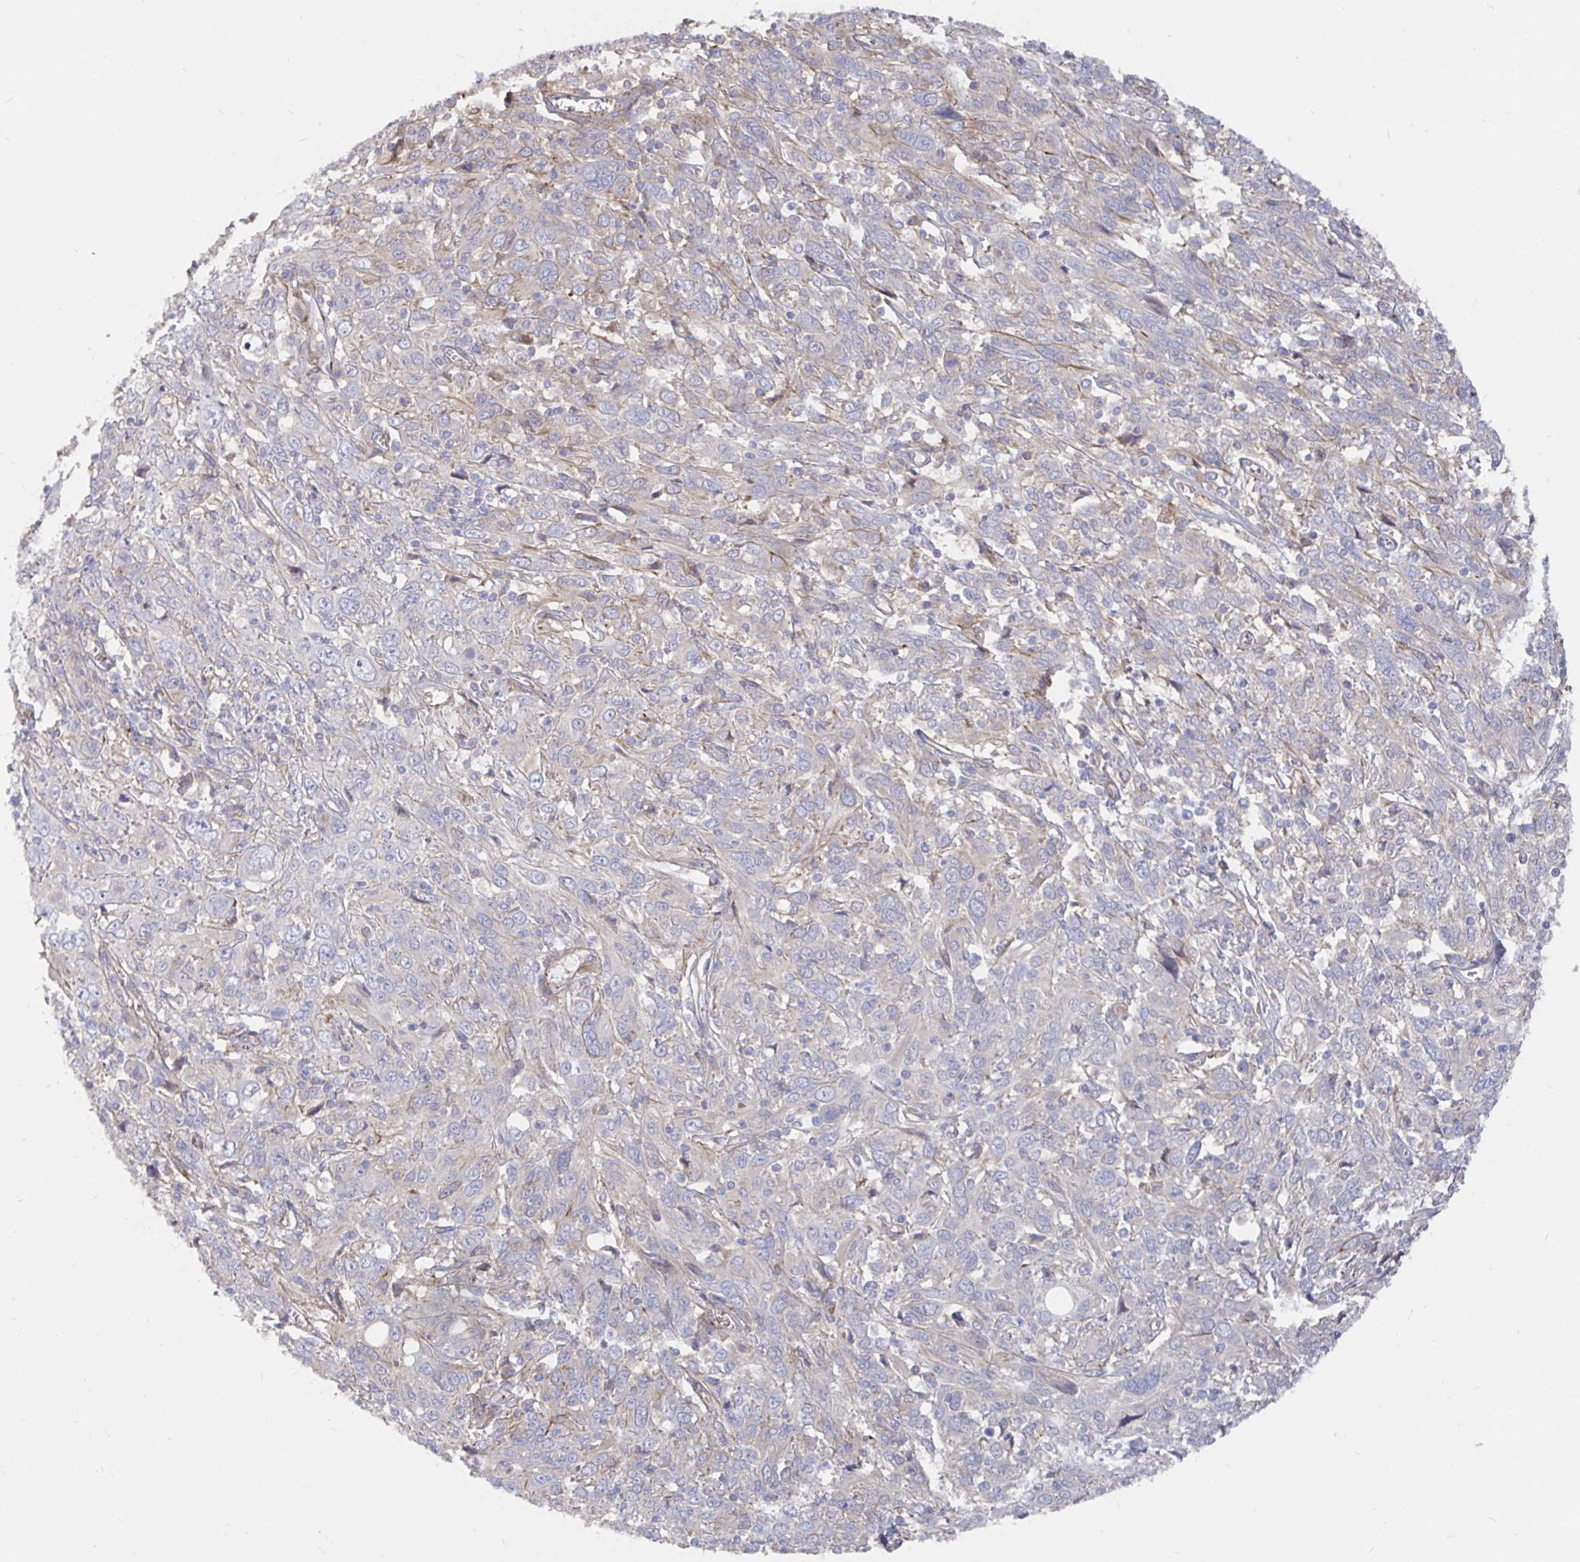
{"staining": {"intensity": "negative", "quantity": "none", "location": "none"}, "tissue": "cervical cancer", "cell_type": "Tumor cells", "image_type": "cancer", "snomed": [{"axis": "morphology", "description": "Squamous cell carcinoma, NOS"}, {"axis": "topography", "description": "Cervix"}], "caption": "Tumor cells are negative for brown protein staining in squamous cell carcinoma (cervical).", "gene": "KCTD19", "patient": {"sex": "female", "age": 46}}